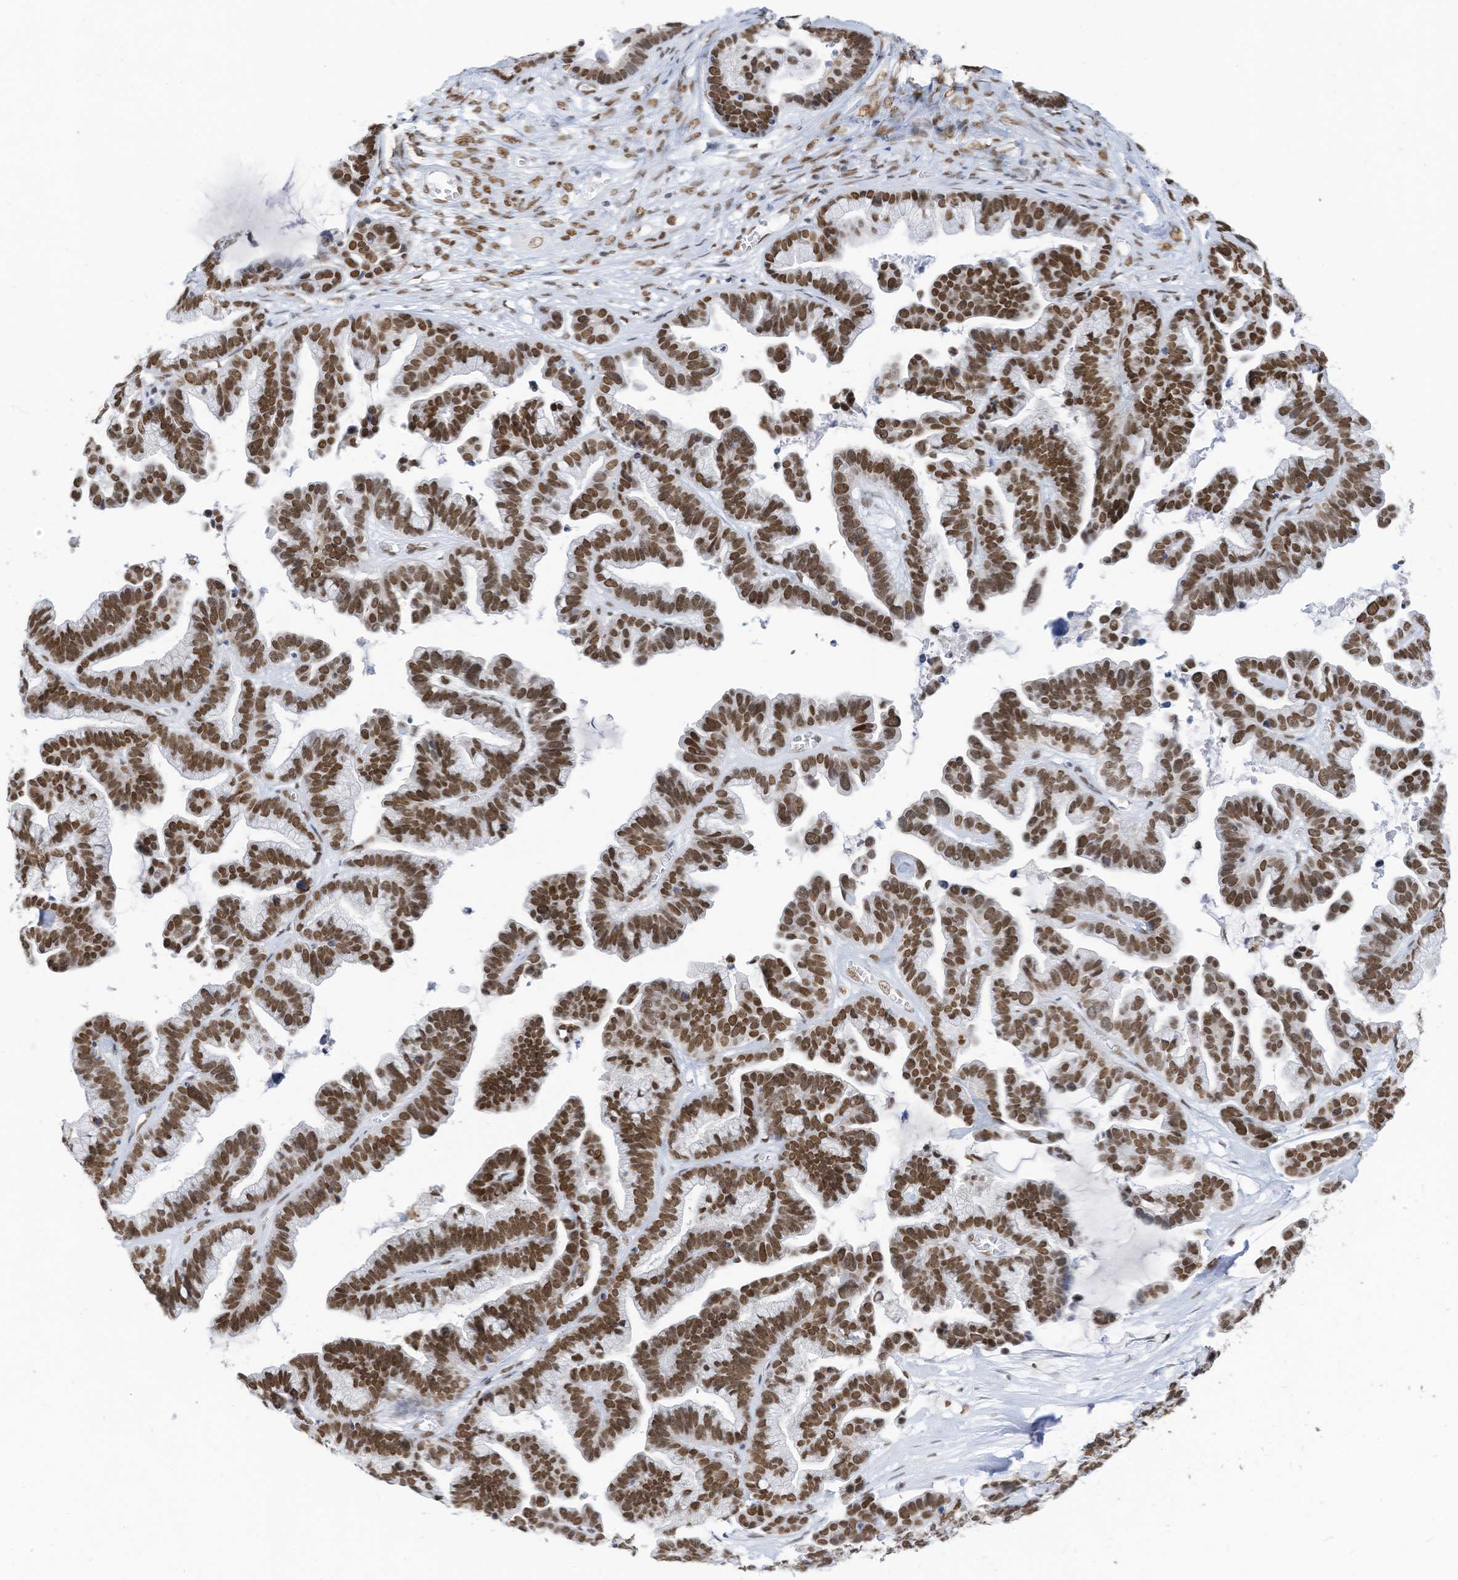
{"staining": {"intensity": "strong", "quantity": ">75%", "location": "nuclear"}, "tissue": "ovarian cancer", "cell_type": "Tumor cells", "image_type": "cancer", "snomed": [{"axis": "morphology", "description": "Cystadenocarcinoma, serous, NOS"}, {"axis": "topography", "description": "Ovary"}], "caption": "This micrograph shows immunohistochemistry staining of serous cystadenocarcinoma (ovarian), with high strong nuclear positivity in approximately >75% of tumor cells.", "gene": "KHSRP", "patient": {"sex": "female", "age": 56}}